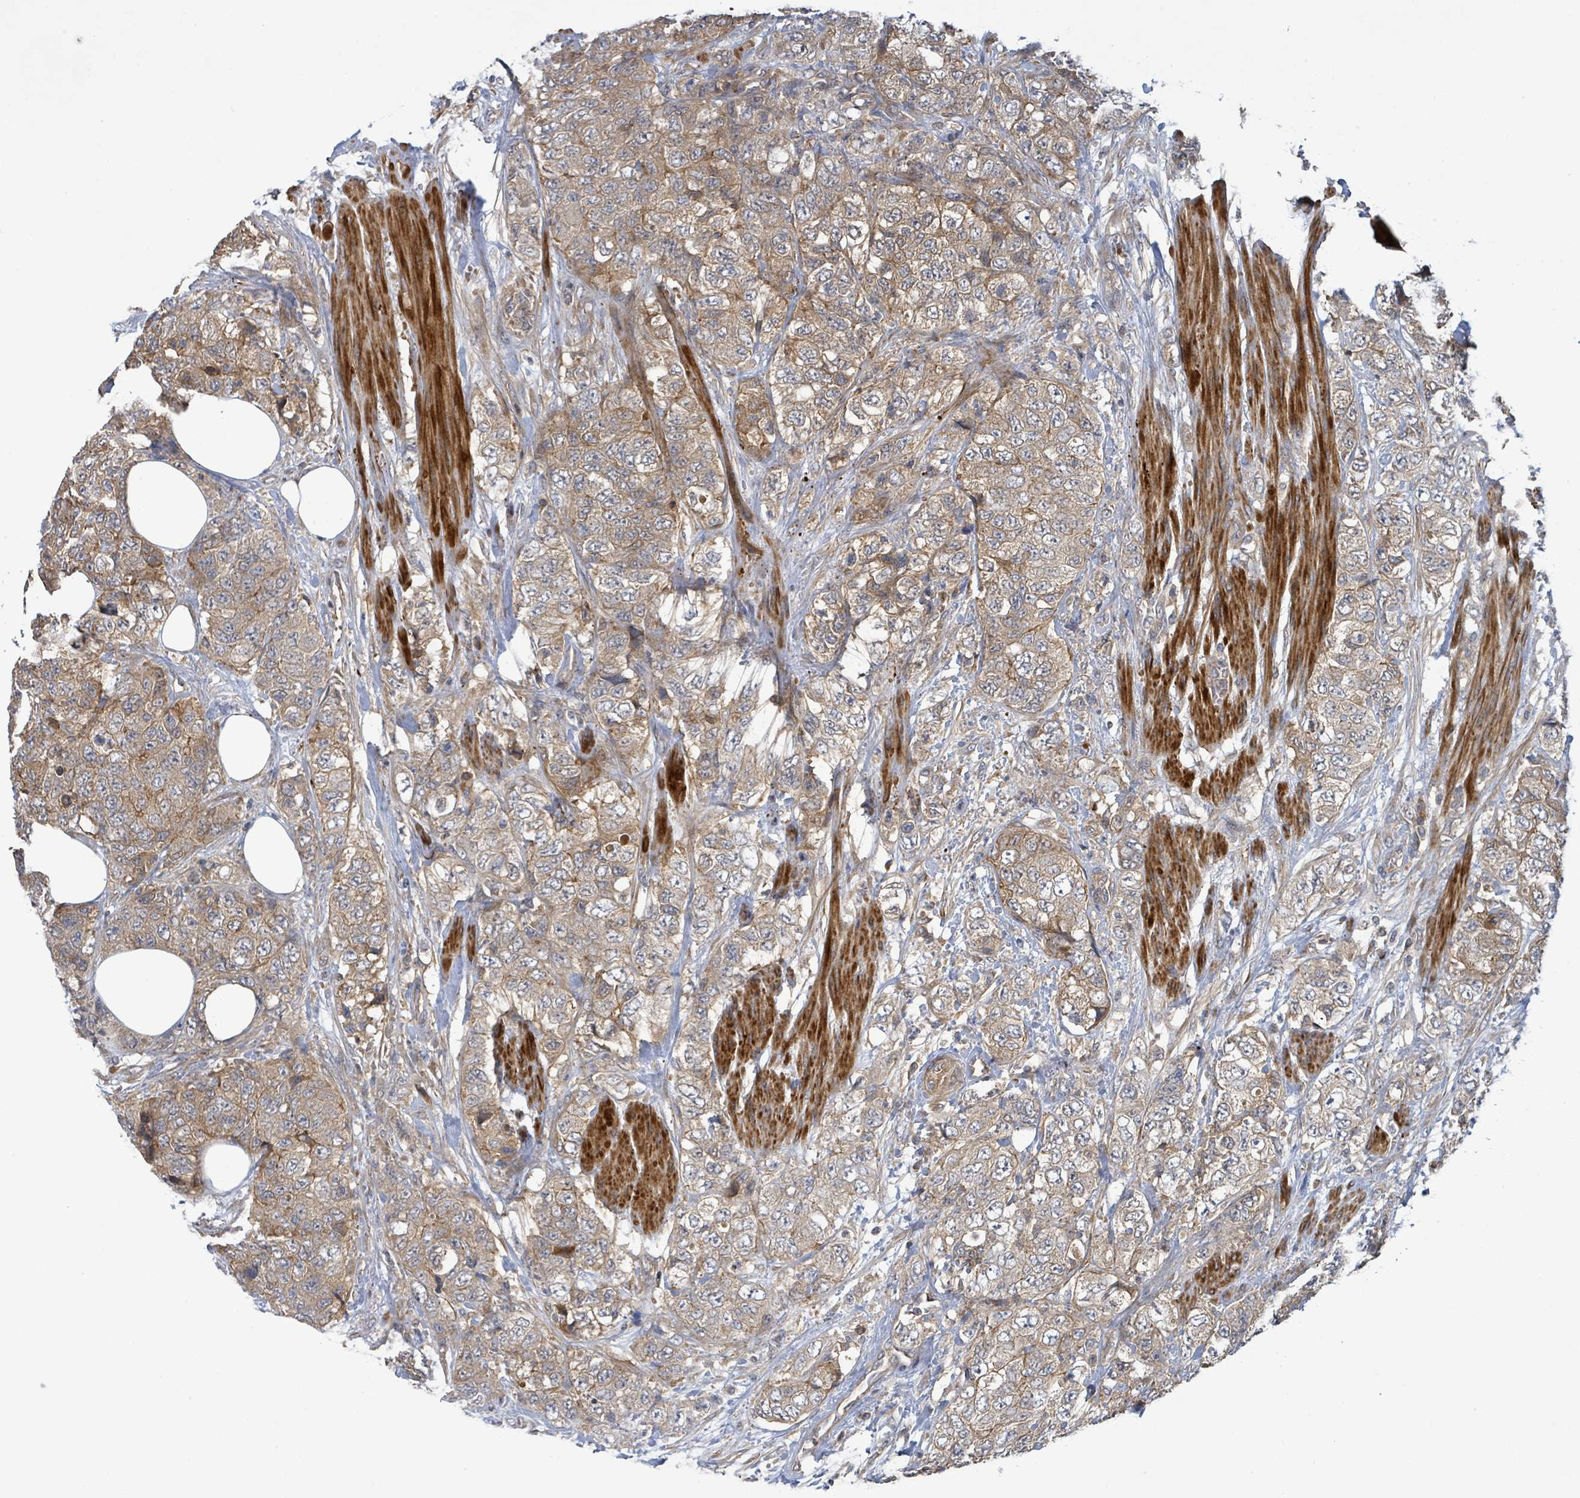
{"staining": {"intensity": "weak", "quantity": ">75%", "location": "cytoplasmic/membranous"}, "tissue": "urothelial cancer", "cell_type": "Tumor cells", "image_type": "cancer", "snomed": [{"axis": "morphology", "description": "Urothelial carcinoma, High grade"}, {"axis": "topography", "description": "Urinary bladder"}], "caption": "Human urothelial cancer stained for a protein (brown) exhibits weak cytoplasmic/membranous positive expression in about >75% of tumor cells.", "gene": "STARD4", "patient": {"sex": "female", "age": 78}}